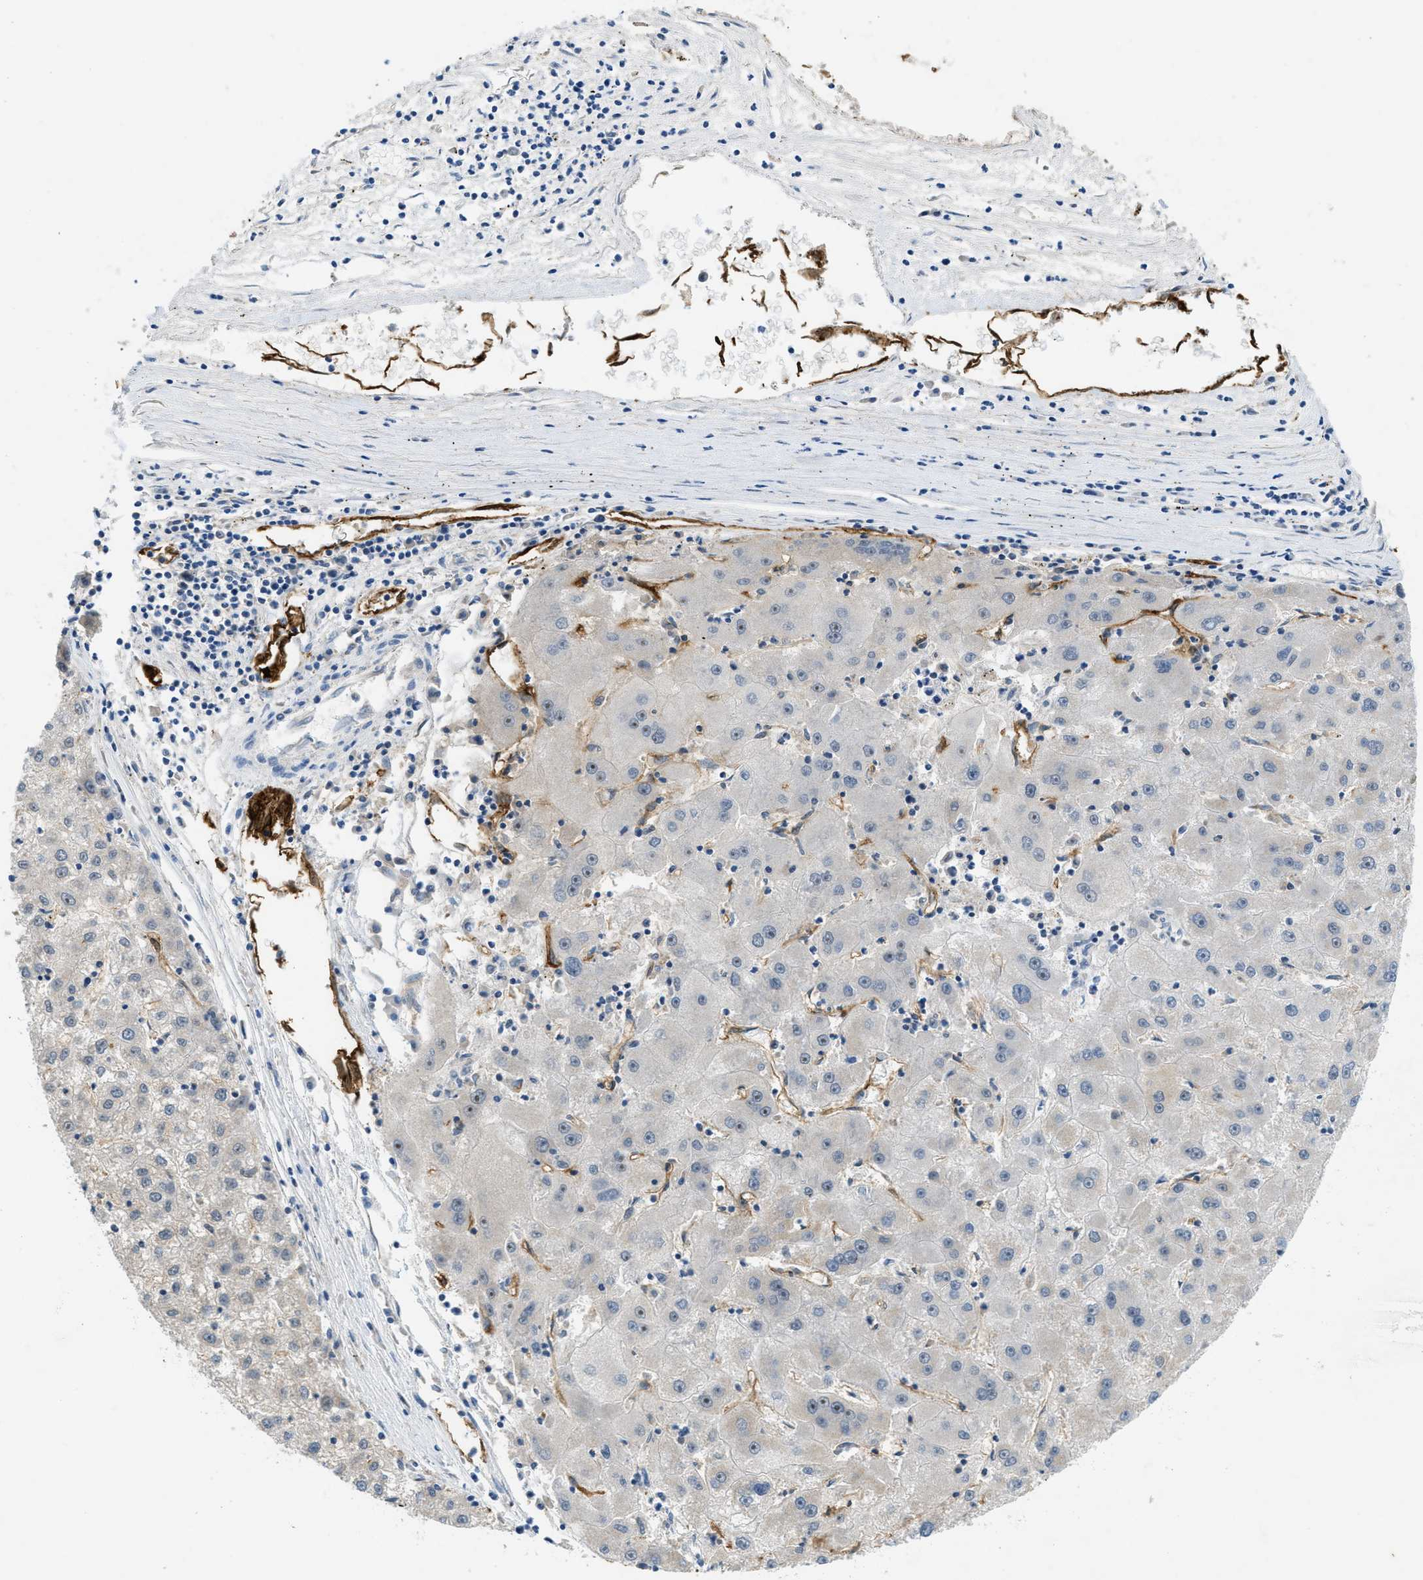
{"staining": {"intensity": "negative", "quantity": "none", "location": "none"}, "tissue": "liver cancer", "cell_type": "Tumor cells", "image_type": "cancer", "snomed": [{"axis": "morphology", "description": "Carcinoma, Hepatocellular, NOS"}, {"axis": "topography", "description": "Liver"}], "caption": "DAB (3,3'-diaminobenzidine) immunohistochemical staining of liver cancer (hepatocellular carcinoma) demonstrates no significant expression in tumor cells. (DAB immunohistochemistry (IHC) with hematoxylin counter stain).", "gene": "SLCO2A1", "patient": {"sex": "male", "age": 72}}